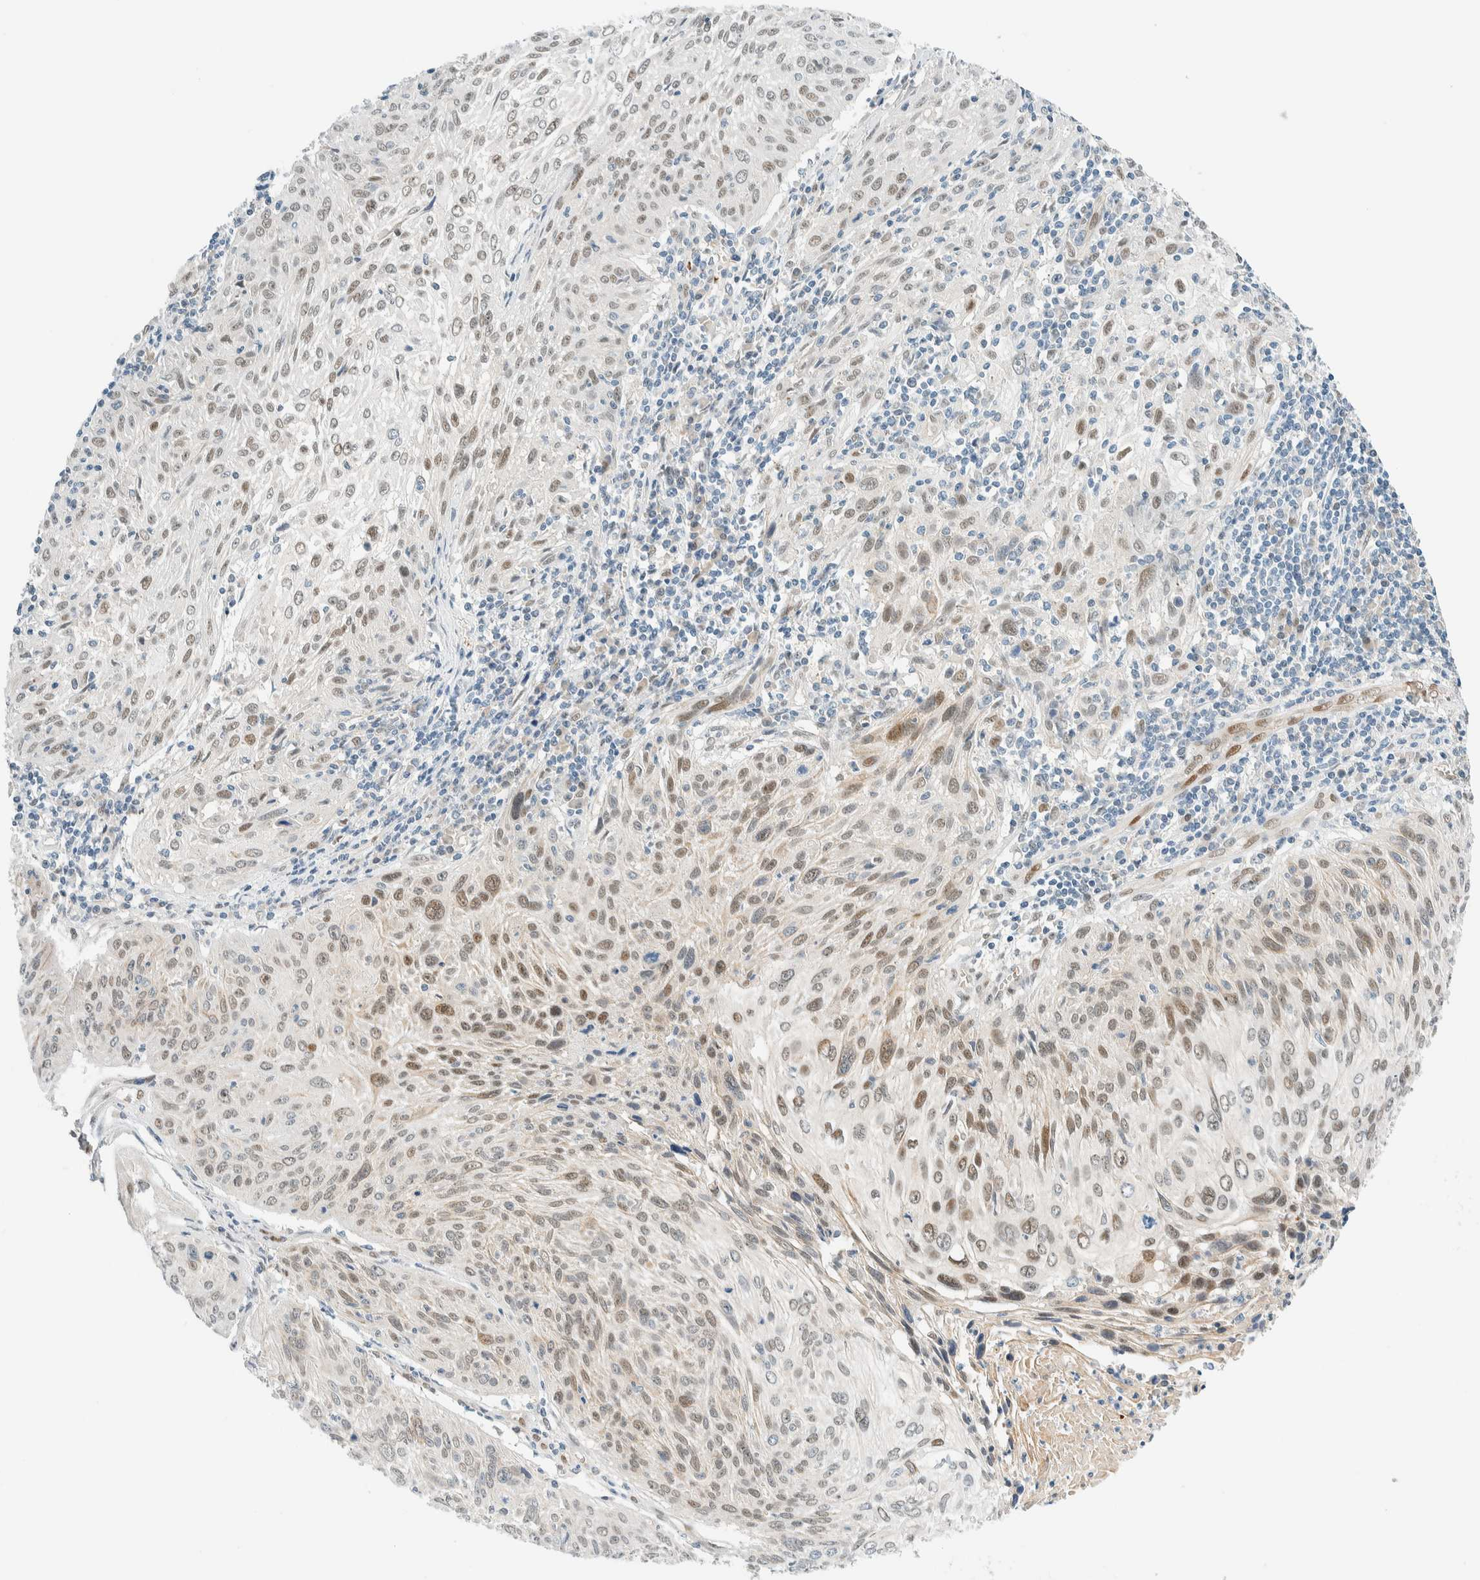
{"staining": {"intensity": "weak", "quantity": "25%-75%", "location": "nuclear"}, "tissue": "cervical cancer", "cell_type": "Tumor cells", "image_type": "cancer", "snomed": [{"axis": "morphology", "description": "Squamous cell carcinoma, NOS"}, {"axis": "topography", "description": "Cervix"}], "caption": "Cervical cancer stained for a protein (brown) reveals weak nuclear positive expression in about 25%-75% of tumor cells.", "gene": "TSTD2", "patient": {"sex": "female", "age": 51}}